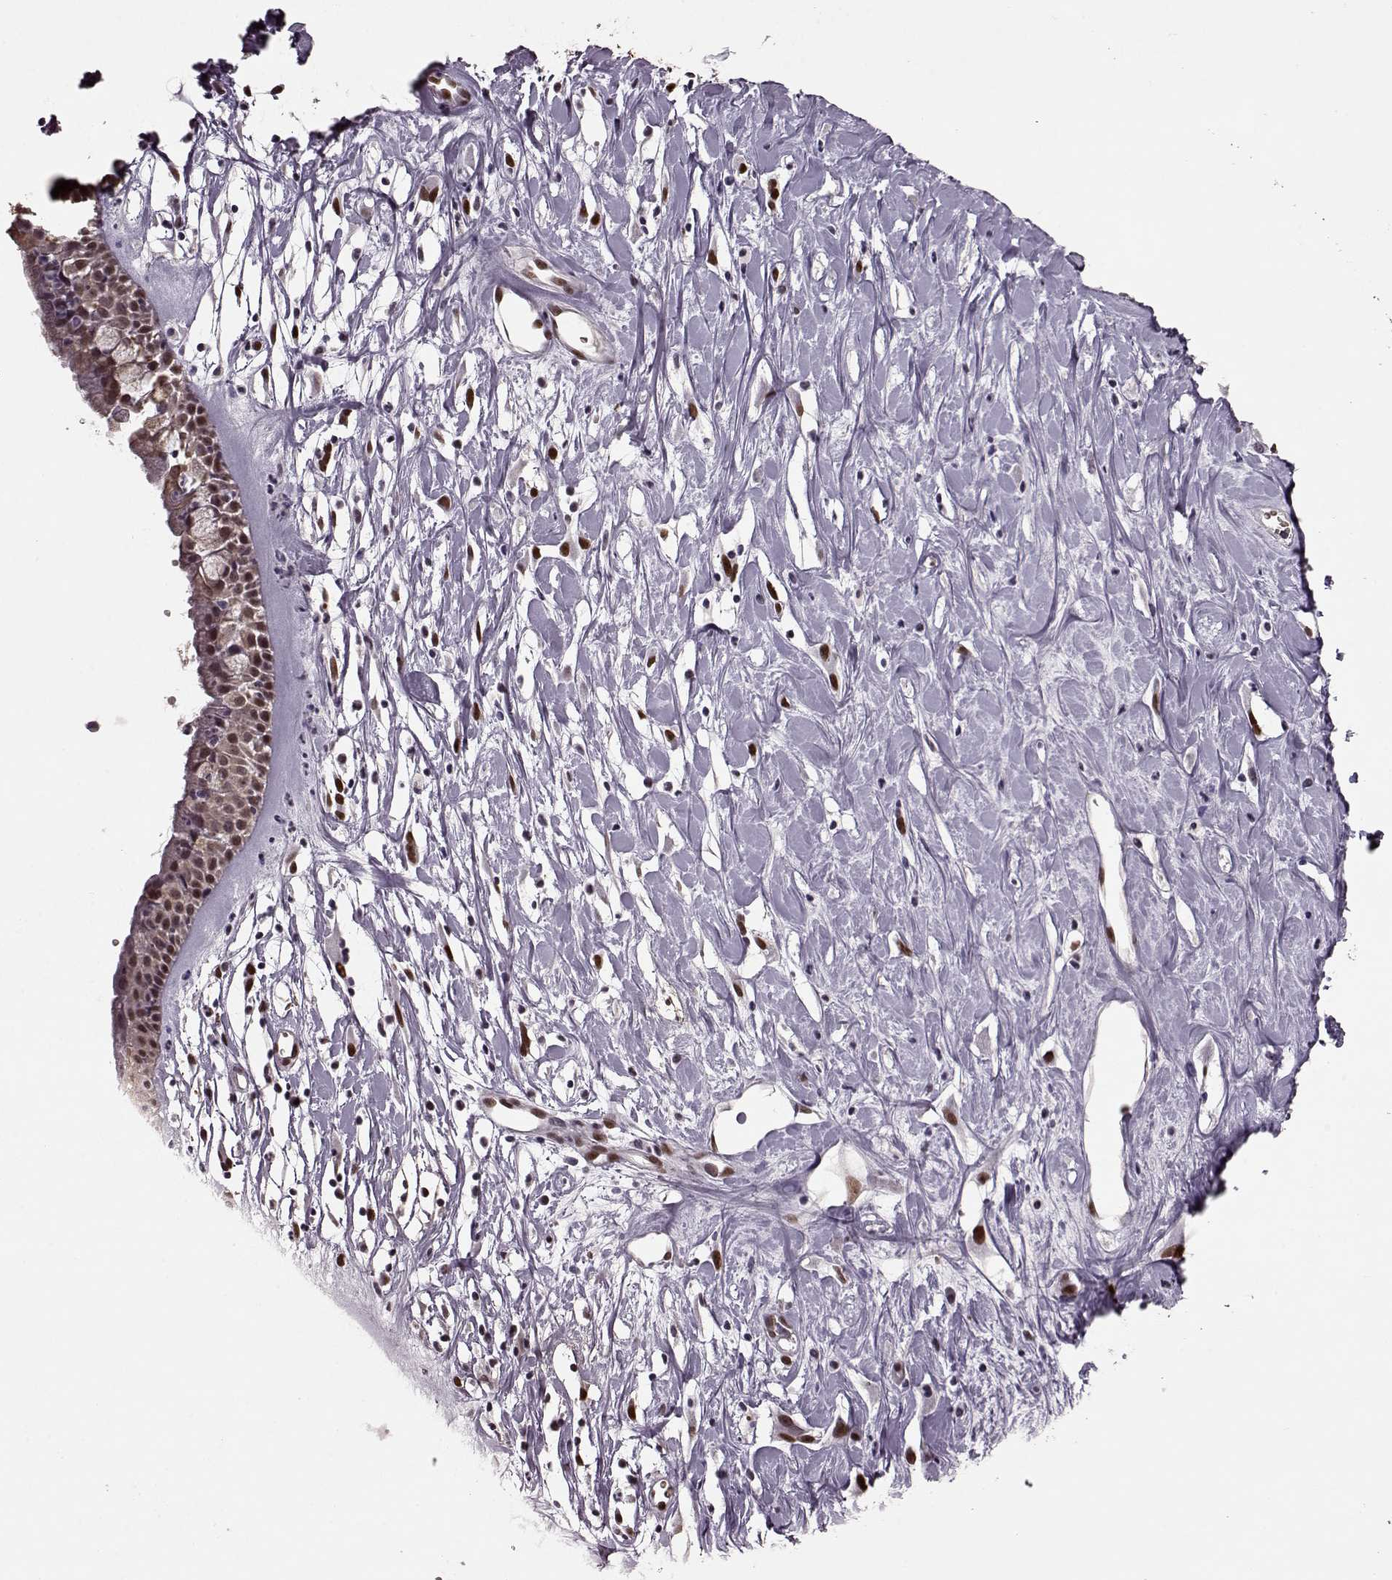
{"staining": {"intensity": "moderate", "quantity": "25%-75%", "location": "nuclear"}, "tissue": "nasopharynx", "cell_type": "Respiratory epithelial cells", "image_type": "normal", "snomed": [{"axis": "morphology", "description": "Normal tissue, NOS"}, {"axis": "topography", "description": "Nasopharynx"}], "caption": "DAB (3,3'-diaminobenzidine) immunohistochemical staining of unremarkable nasopharynx demonstrates moderate nuclear protein staining in about 25%-75% of respiratory epithelial cells. (Stains: DAB (3,3'-diaminobenzidine) in brown, nuclei in blue, Microscopy: brightfield microscopy at high magnification).", "gene": "FTO", "patient": {"sex": "female", "age": 85}}